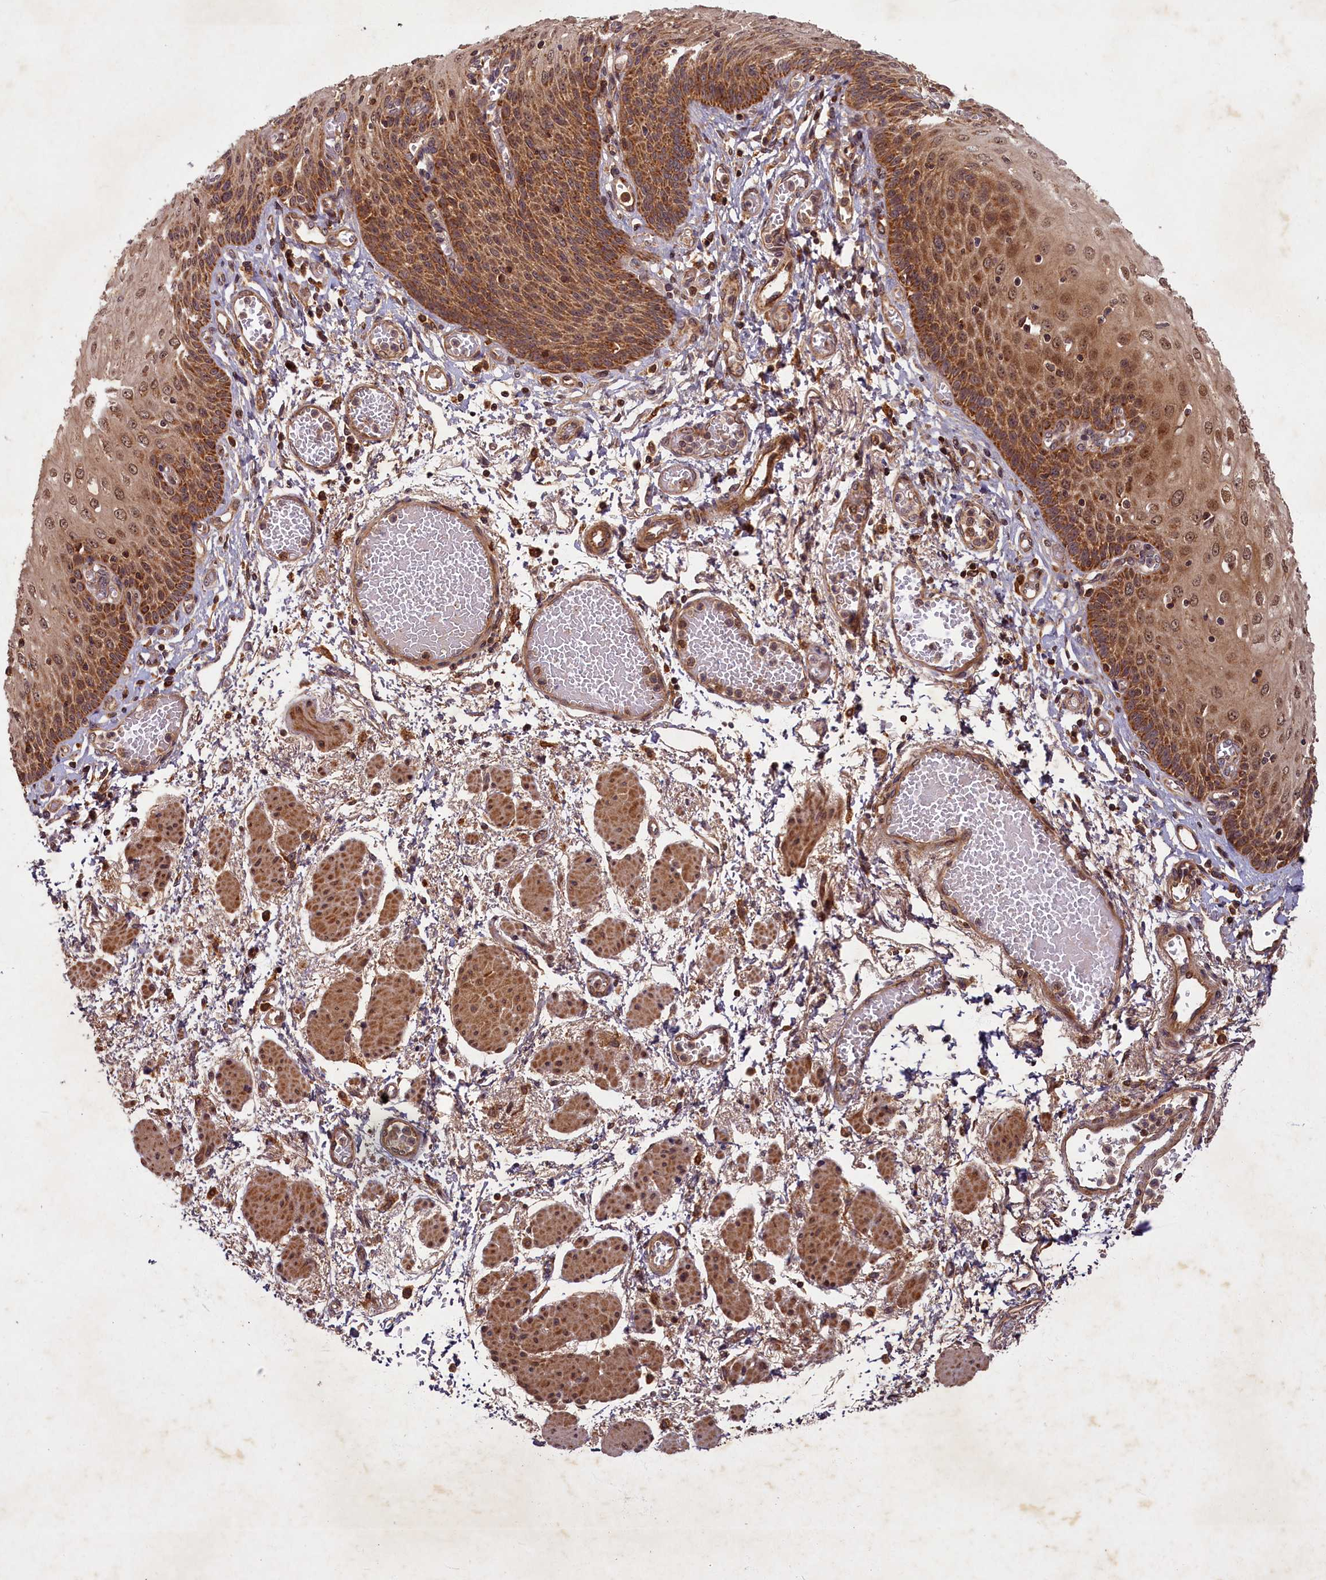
{"staining": {"intensity": "moderate", "quantity": ">75%", "location": "cytoplasmic/membranous,nuclear"}, "tissue": "esophagus", "cell_type": "Squamous epithelial cells", "image_type": "normal", "snomed": [{"axis": "morphology", "description": "Normal tissue, NOS"}, {"axis": "topography", "description": "Esophagus"}], "caption": "High-power microscopy captured an IHC photomicrograph of unremarkable esophagus, revealing moderate cytoplasmic/membranous,nuclear expression in approximately >75% of squamous epithelial cells. The staining was performed using DAB (3,3'-diaminobenzidine) to visualize the protein expression in brown, while the nuclei were stained in blue with hematoxylin (Magnification: 20x).", "gene": "SLC11A2", "patient": {"sex": "male", "age": 81}}